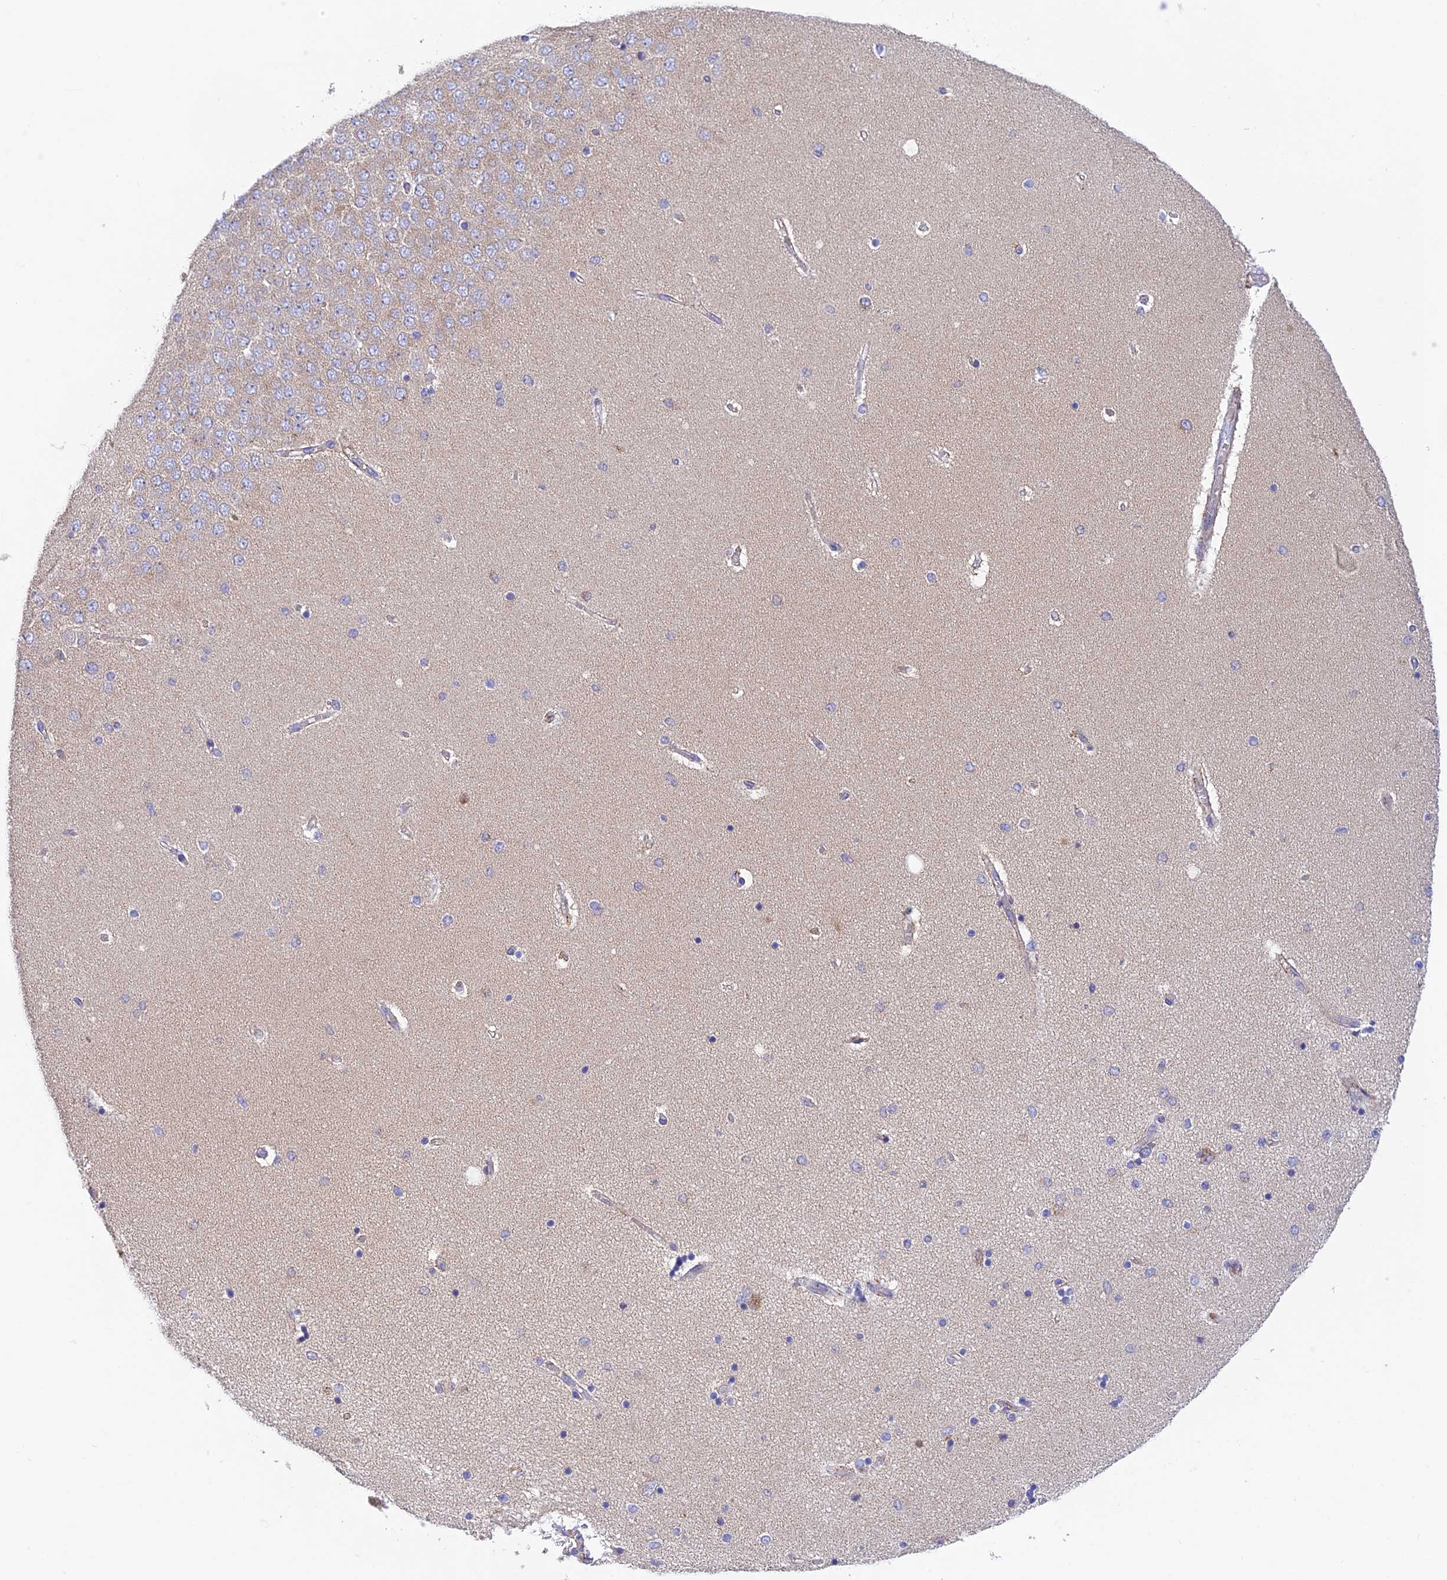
{"staining": {"intensity": "negative", "quantity": "none", "location": "none"}, "tissue": "hippocampus", "cell_type": "Glial cells", "image_type": "normal", "snomed": [{"axis": "morphology", "description": "Normal tissue, NOS"}, {"axis": "topography", "description": "Hippocampus"}], "caption": "Immunohistochemical staining of normal human hippocampus shows no significant staining in glial cells. Brightfield microscopy of IHC stained with DAB (brown) and hematoxylin (blue), captured at high magnification.", "gene": "HSD17B2", "patient": {"sex": "female", "age": 54}}